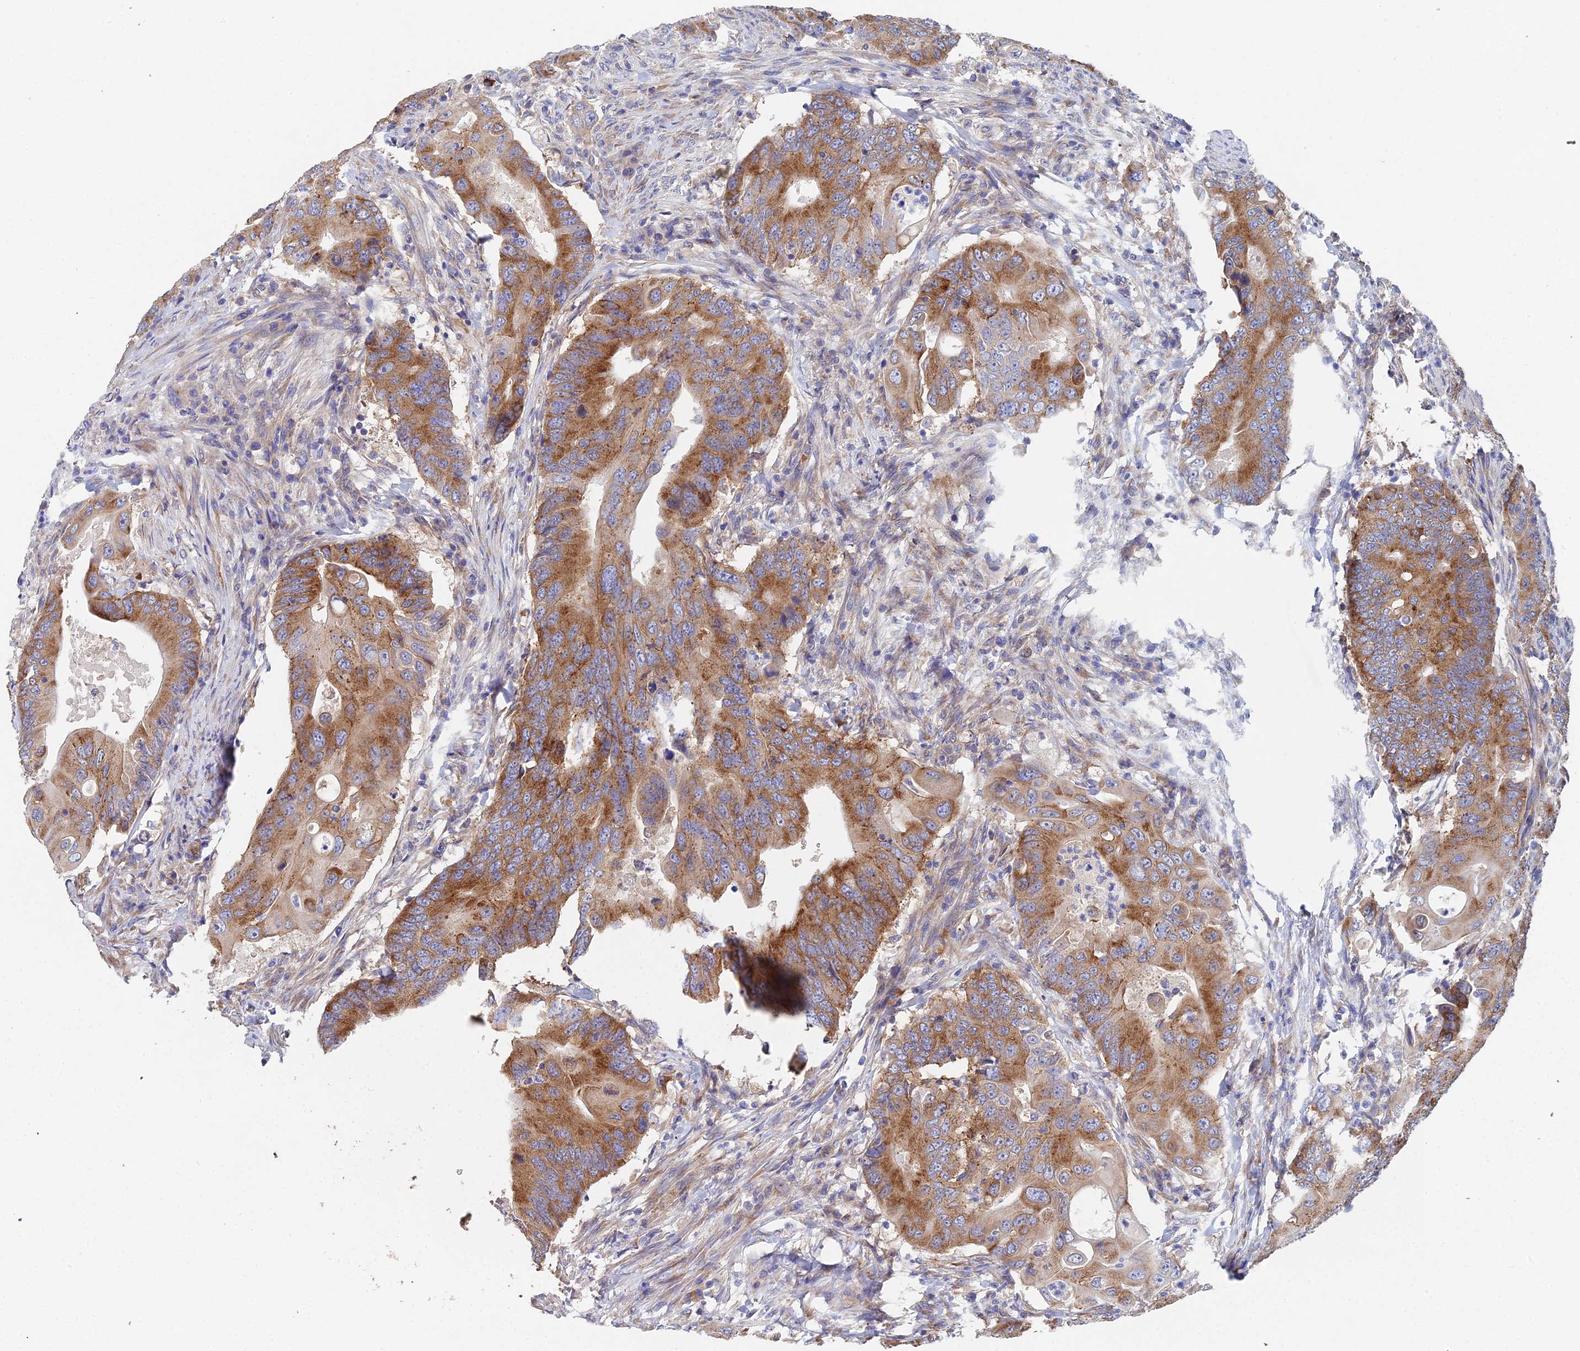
{"staining": {"intensity": "moderate", "quantity": ">75%", "location": "cytoplasmic/membranous"}, "tissue": "colorectal cancer", "cell_type": "Tumor cells", "image_type": "cancer", "snomed": [{"axis": "morphology", "description": "Adenocarcinoma, NOS"}, {"axis": "topography", "description": "Colon"}], "caption": "IHC micrograph of neoplastic tissue: human colorectal adenocarcinoma stained using IHC exhibits medium levels of moderate protein expression localized specifically in the cytoplasmic/membranous of tumor cells, appearing as a cytoplasmic/membranous brown color.", "gene": "ELOF1", "patient": {"sex": "male", "age": 71}}